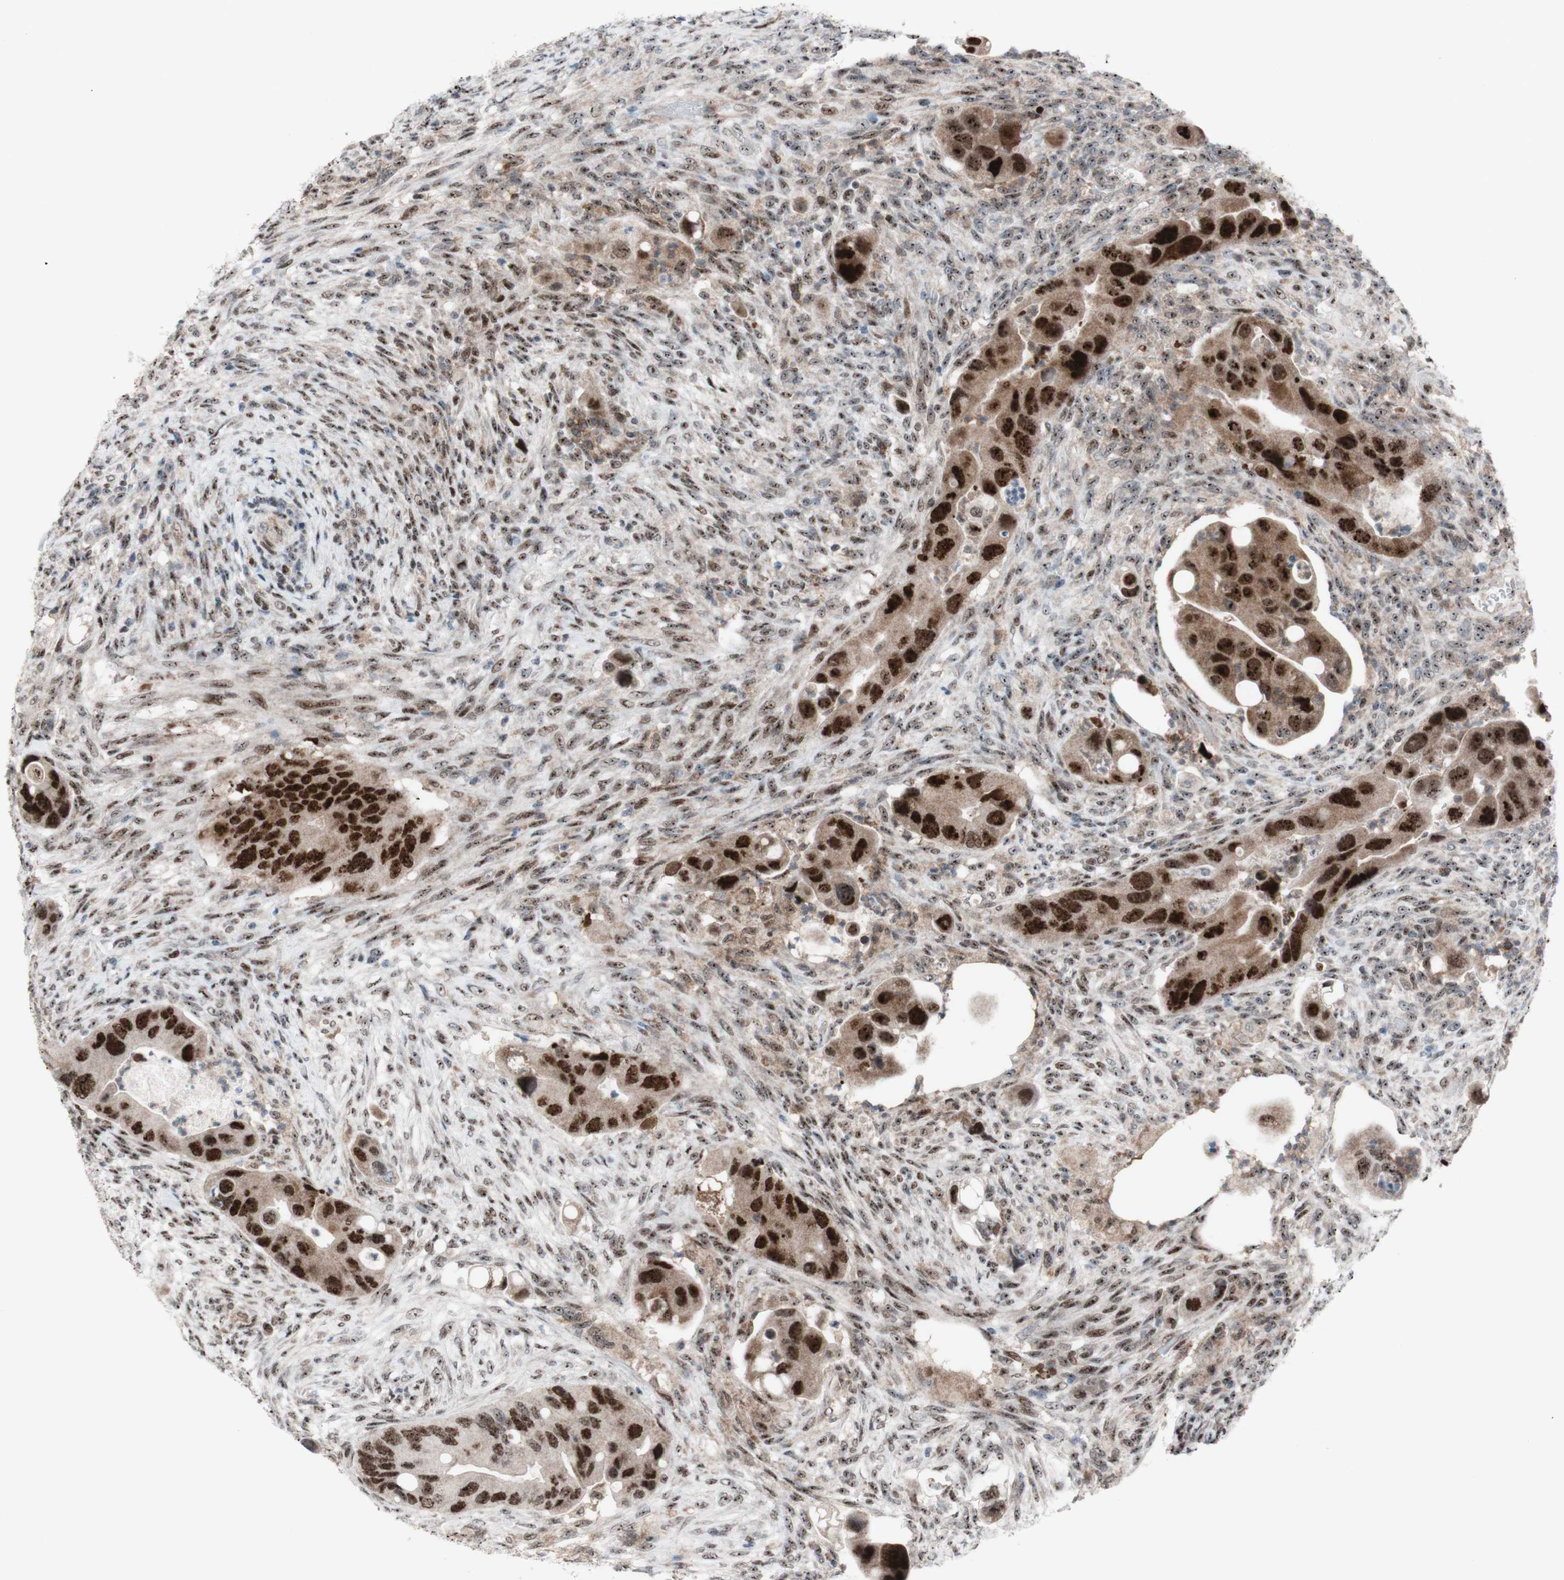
{"staining": {"intensity": "strong", "quantity": ">75%", "location": "nuclear"}, "tissue": "colorectal cancer", "cell_type": "Tumor cells", "image_type": "cancer", "snomed": [{"axis": "morphology", "description": "Adenocarcinoma, NOS"}, {"axis": "topography", "description": "Rectum"}], "caption": "Brown immunohistochemical staining in colorectal cancer displays strong nuclear staining in about >75% of tumor cells.", "gene": "POLR1A", "patient": {"sex": "female", "age": 57}}